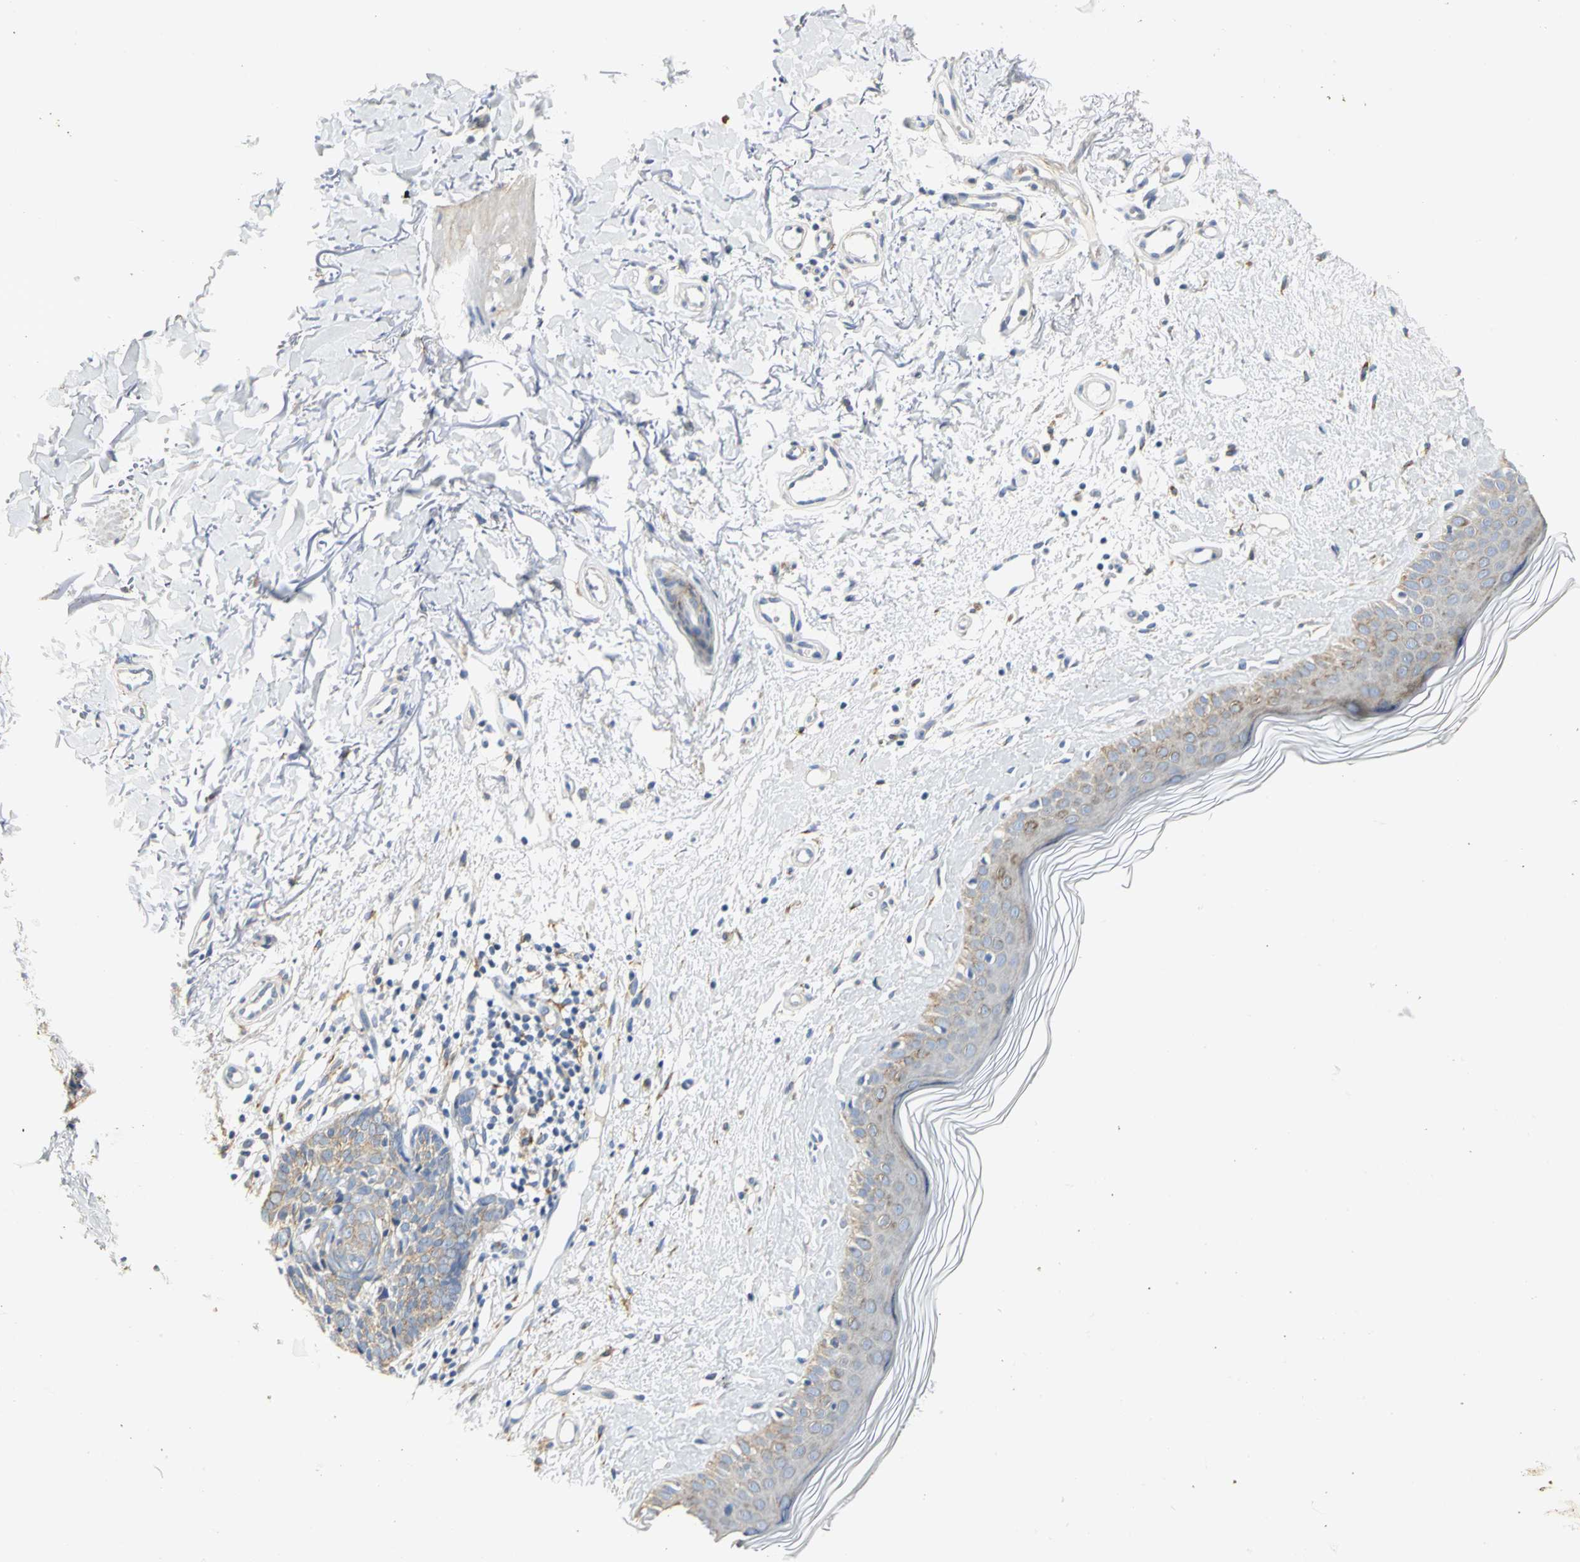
{"staining": {"intensity": "weak", "quantity": "25%-75%", "location": "cytoplasmic/membranous"}, "tissue": "skin cancer", "cell_type": "Tumor cells", "image_type": "cancer", "snomed": [{"axis": "morphology", "description": "Normal tissue, NOS"}, {"axis": "morphology", "description": "Basal cell carcinoma"}, {"axis": "topography", "description": "Skin"}], "caption": "Basal cell carcinoma (skin) stained with immunohistochemistry reveals weak cytoplasmic/membranous expression in about 25%-75% of tumor cells. Immunohistochemistry stains the protein in brown and the nuclei are stained blue.", "gene": "GNRH2", "patient": {"sex": "female", "age": 61}}